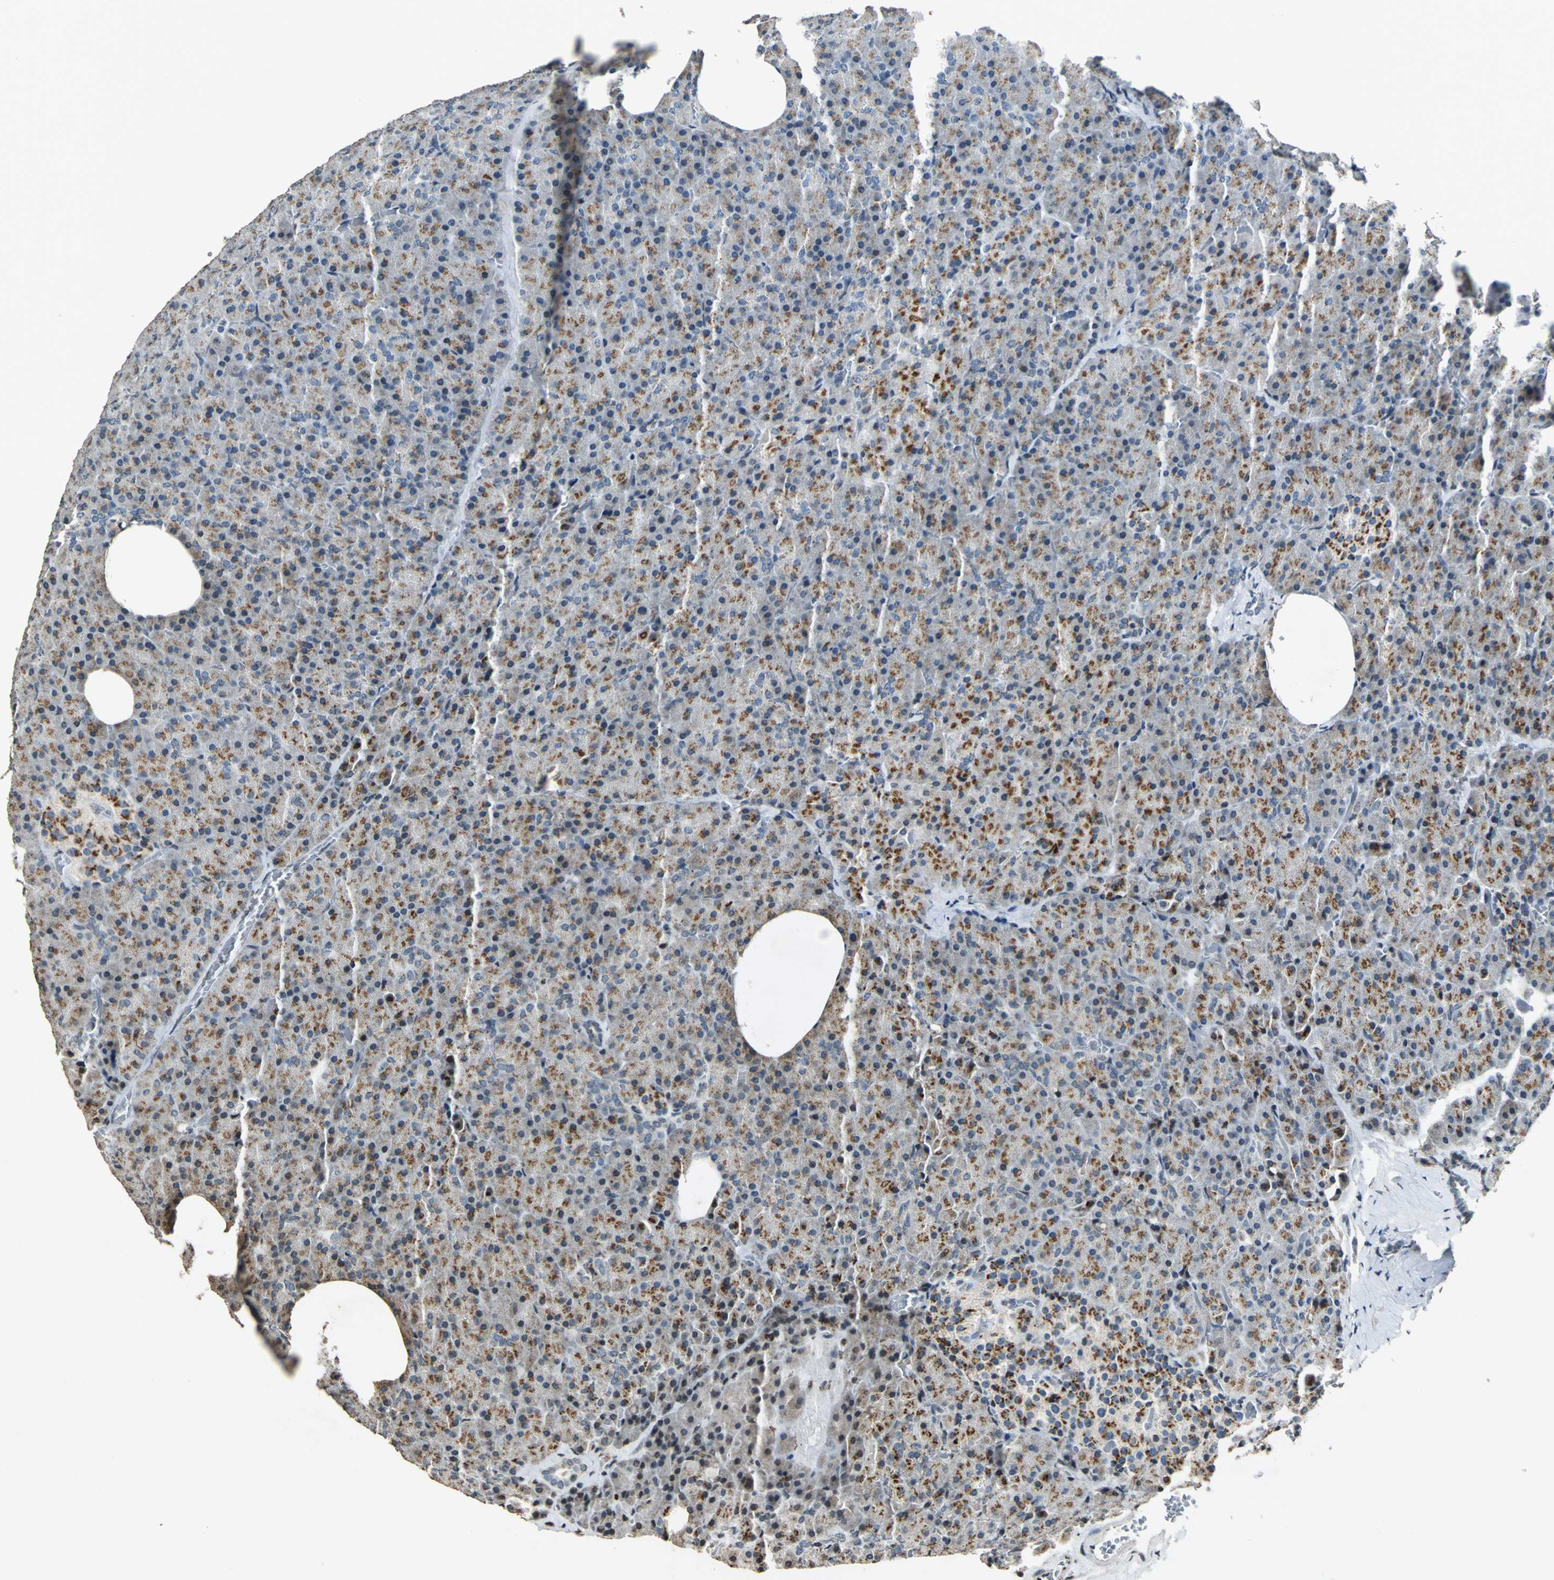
{"staining": {"intensity": "moderate", "quantity": ">75%", "location": "cytoplasmic/membranous"}, "tissue": "carcinoid", "cell_type": "Tumor cells", "image_type": "cancer", "snomed": [{"axis": "morphology", "description": "Normal tissue, NOS"}, {"axis": "morphology", "description": "Carcinoid, malignant, NOS"}, {"axis": "topography", "description": "Pancreas"}], "caption": "Immunohistochemical staining of human carcinoid (malignant) shows medium levels of moderate cytoplasmic/membranous protein positivity in approximately >75% of tumor cells.", "gene": "TMEM115", "patient": {"sex": "female", "age": 35}}